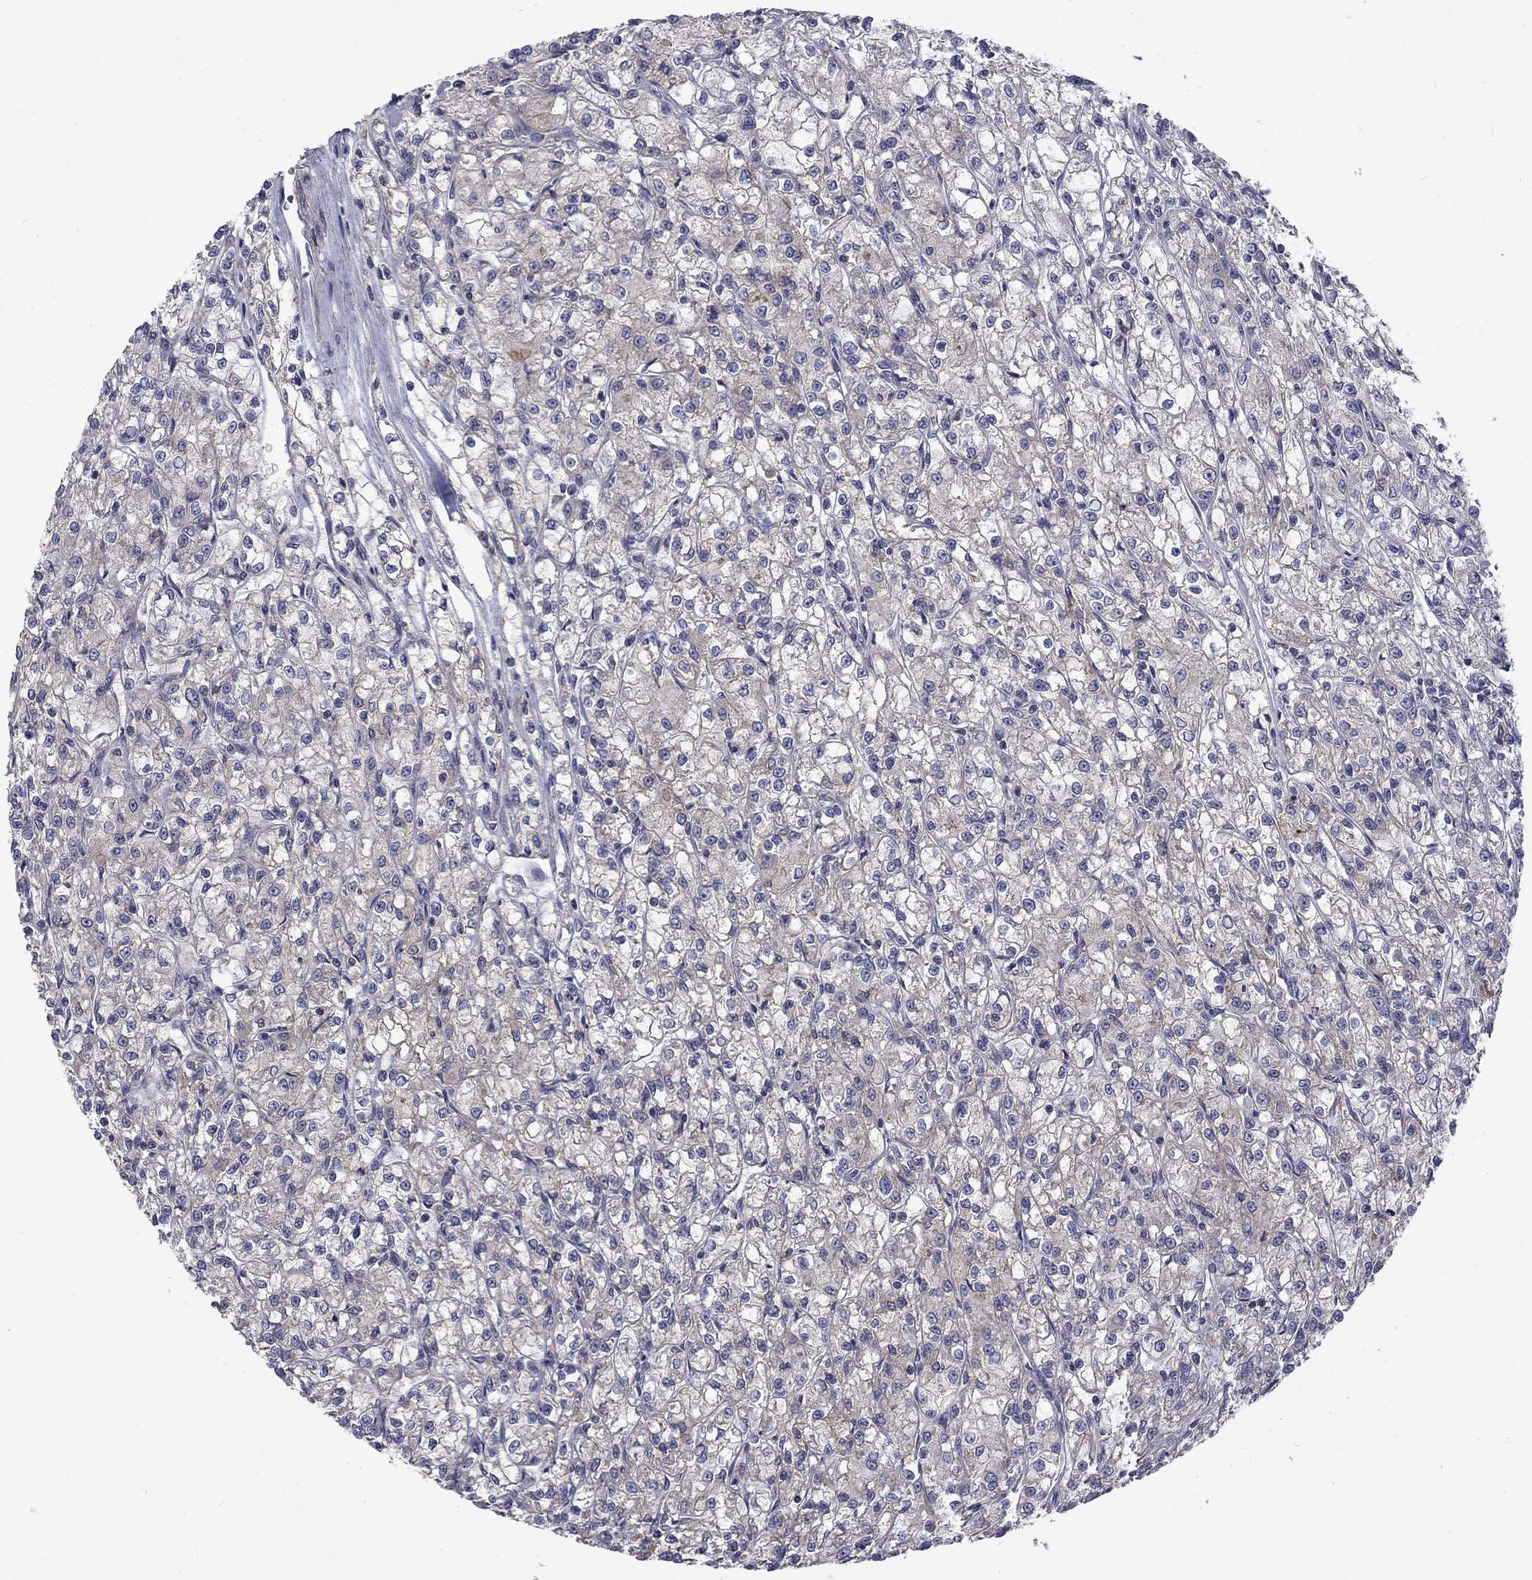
{"staining": {"intensity": "negative", "quantity": "none", "location": "none"}, "tissue": "renal cancer", "cell_type": "Tumor cells", "image_type": "cancer", "snomed": [{"axis": "morphology", "description": "Adenocarcinoma, NOS"}, {"axis": "topography", "description": "Kidney"}], "caption": "There is no significant positivity in tumor cells of renal cancer (adenocarcinoma).", "gene": "SLC39A14", "patient": {"sex": "female", "age": 59}}